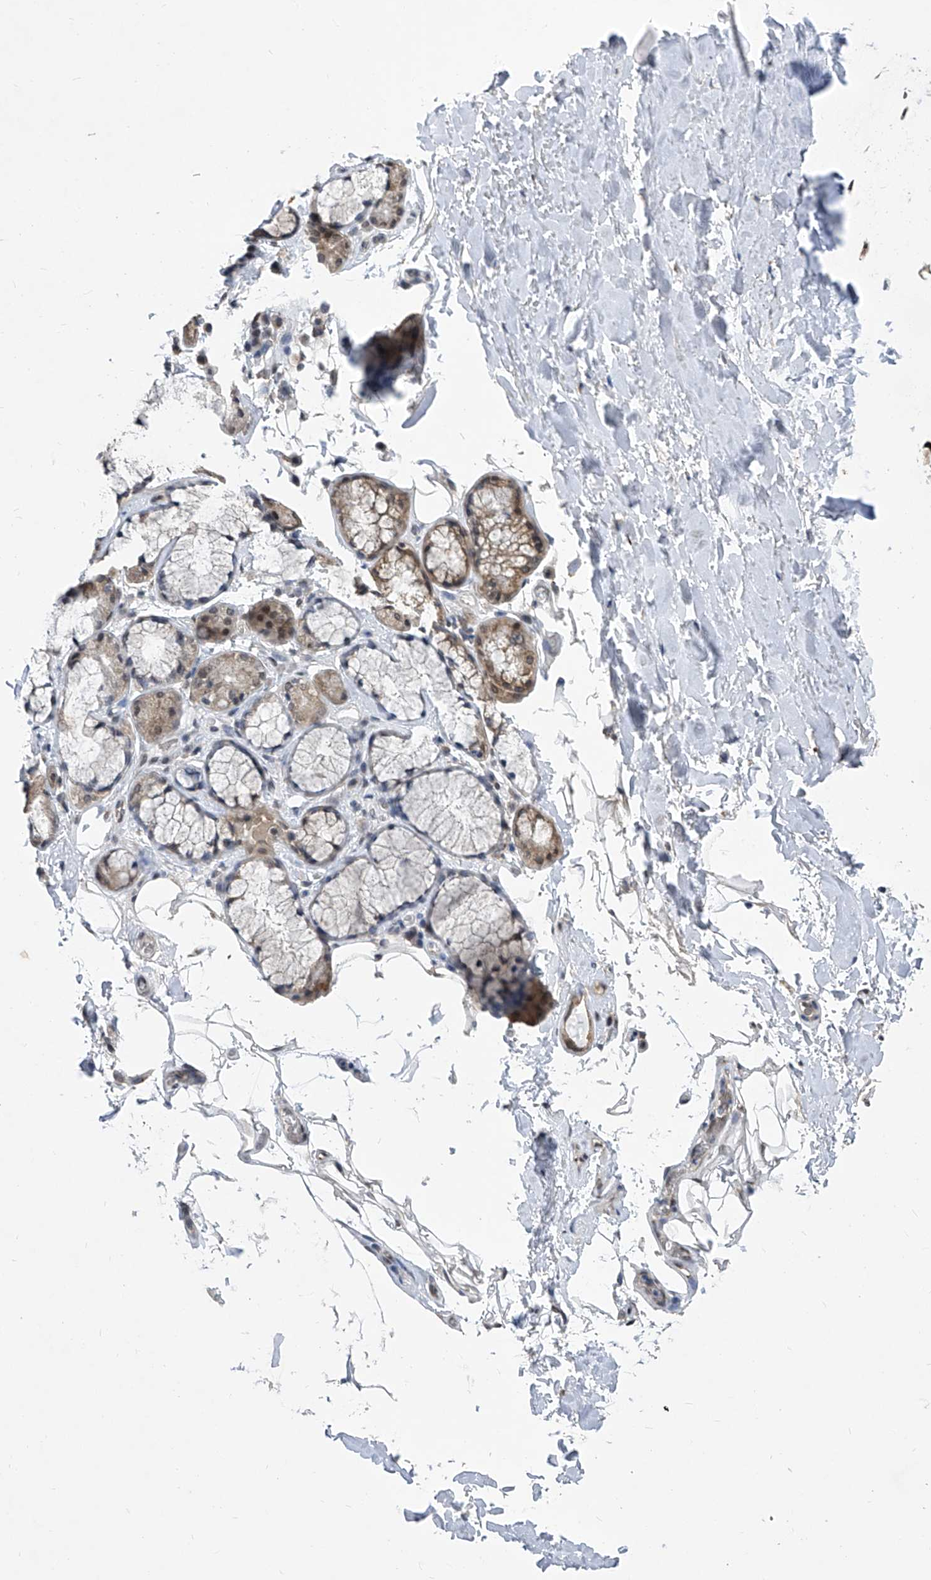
{"staining": {"intensity": "negative", "quantity": "none", "location": "none"}, "tissue": "adipose tissue", "cell_type": "Adipocytes", "image_type": "normal", "snomed": [{"axis": "morphology", "description": "Normal tissue, NOS"}, {"axis": "topography", "description": "Cartilage tissue"}], "caption": "An immunohistochemistry (IHC) photomicrograph of unremarkable adipose tissue is shown. There is no staining in adipocytes of adipose tissue.", "gene": "CETN1", "patient": {"sex": "female", "age": 63}}